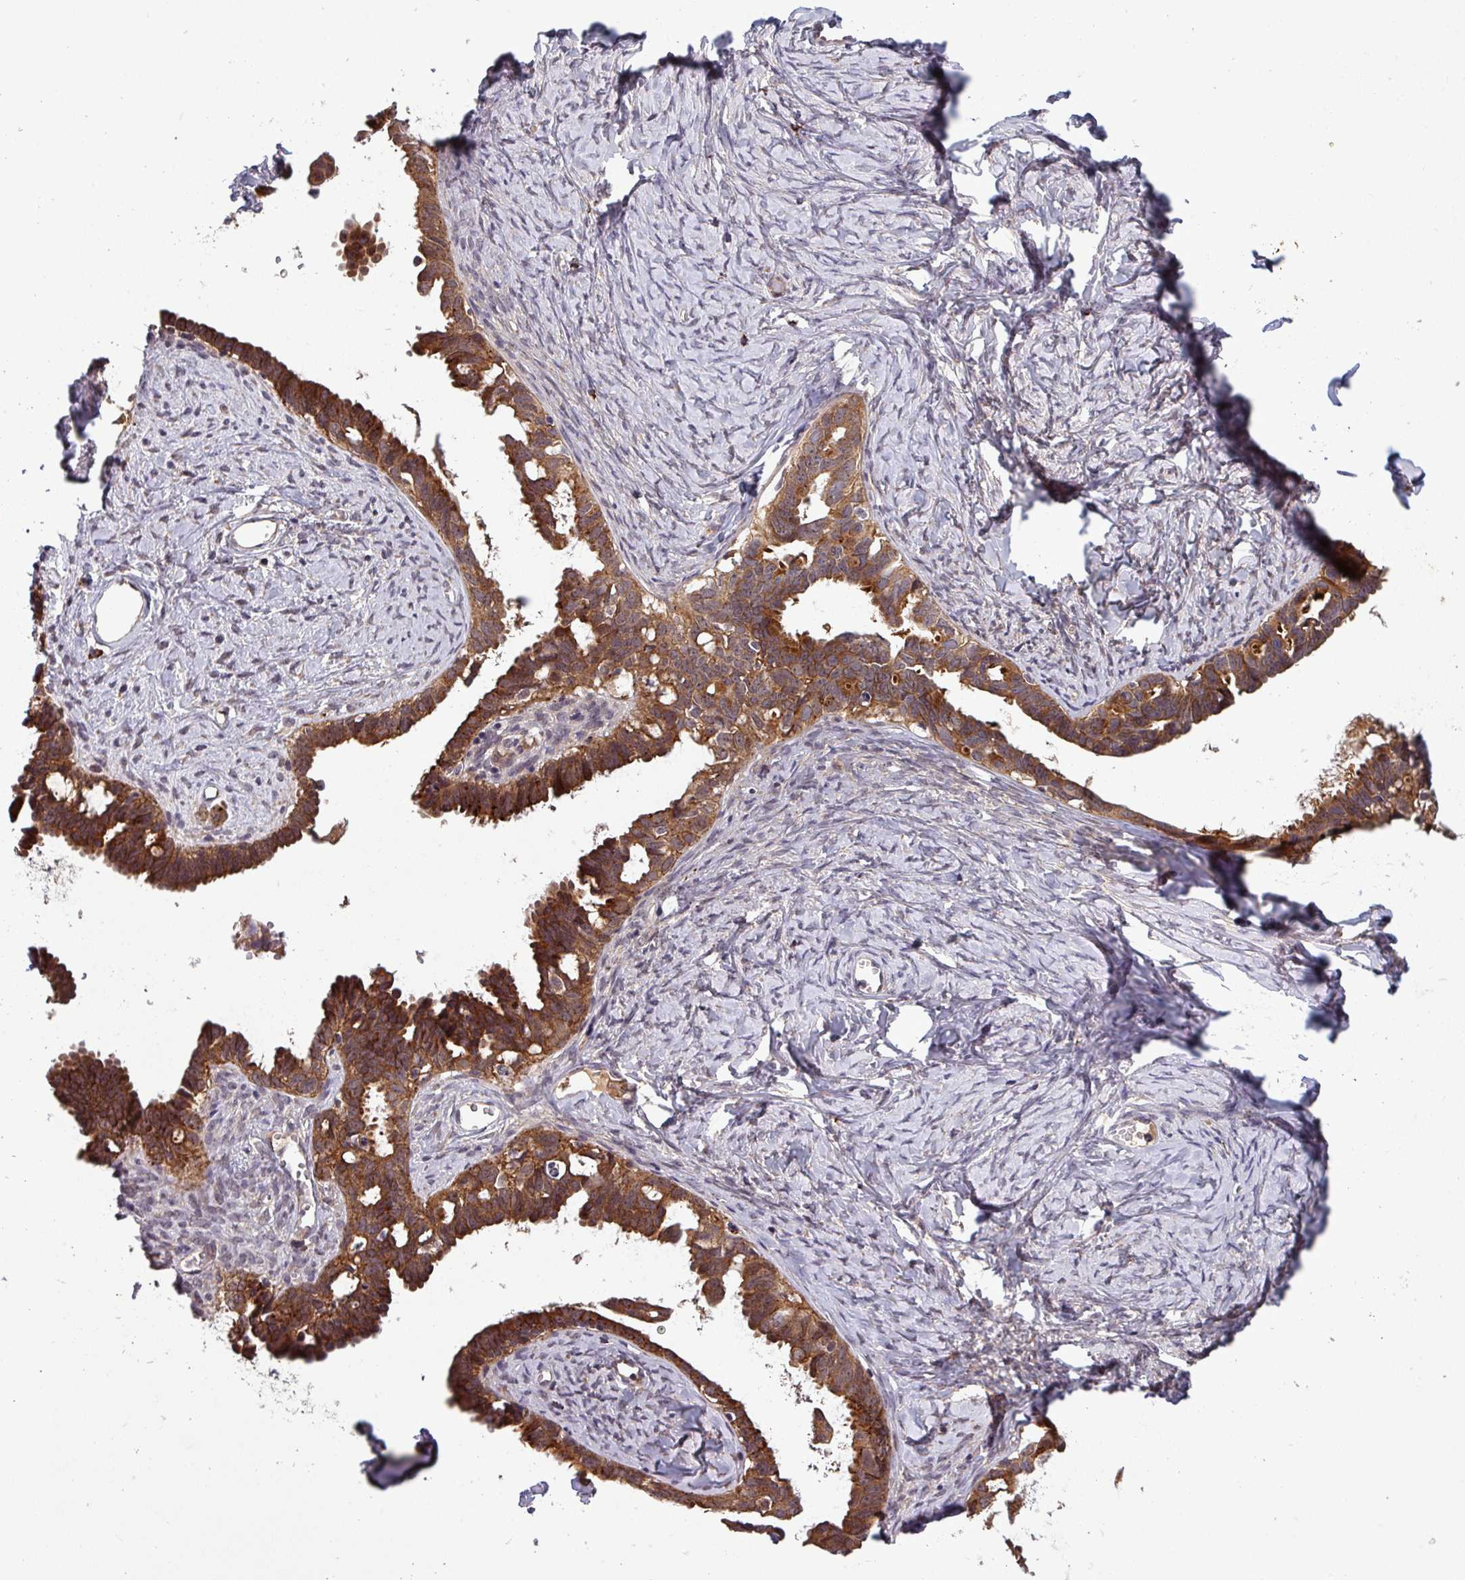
{"staining": {"intensity": "strong", "quantity": ">75%", "location": "cytoplasmic/membranous"}, "tissue": "ovarian cancer", "cell_type": "Tumor cells", "image_type": "cancer", "snomed": [{"axis": "morphology", "description": "Cystadenocarcinoma, serous, NOS"}, {"axis": "topography", "description": "Ovary"}], "caption": "A high amount of strong cytoplasmic/membranous expression is seen in approximately >75% of tumor cells in serous cystadenocarcinoma (ovarian) tissue.", "gene": "PUS1", "patient": {"sex": "female", "age": 69}}